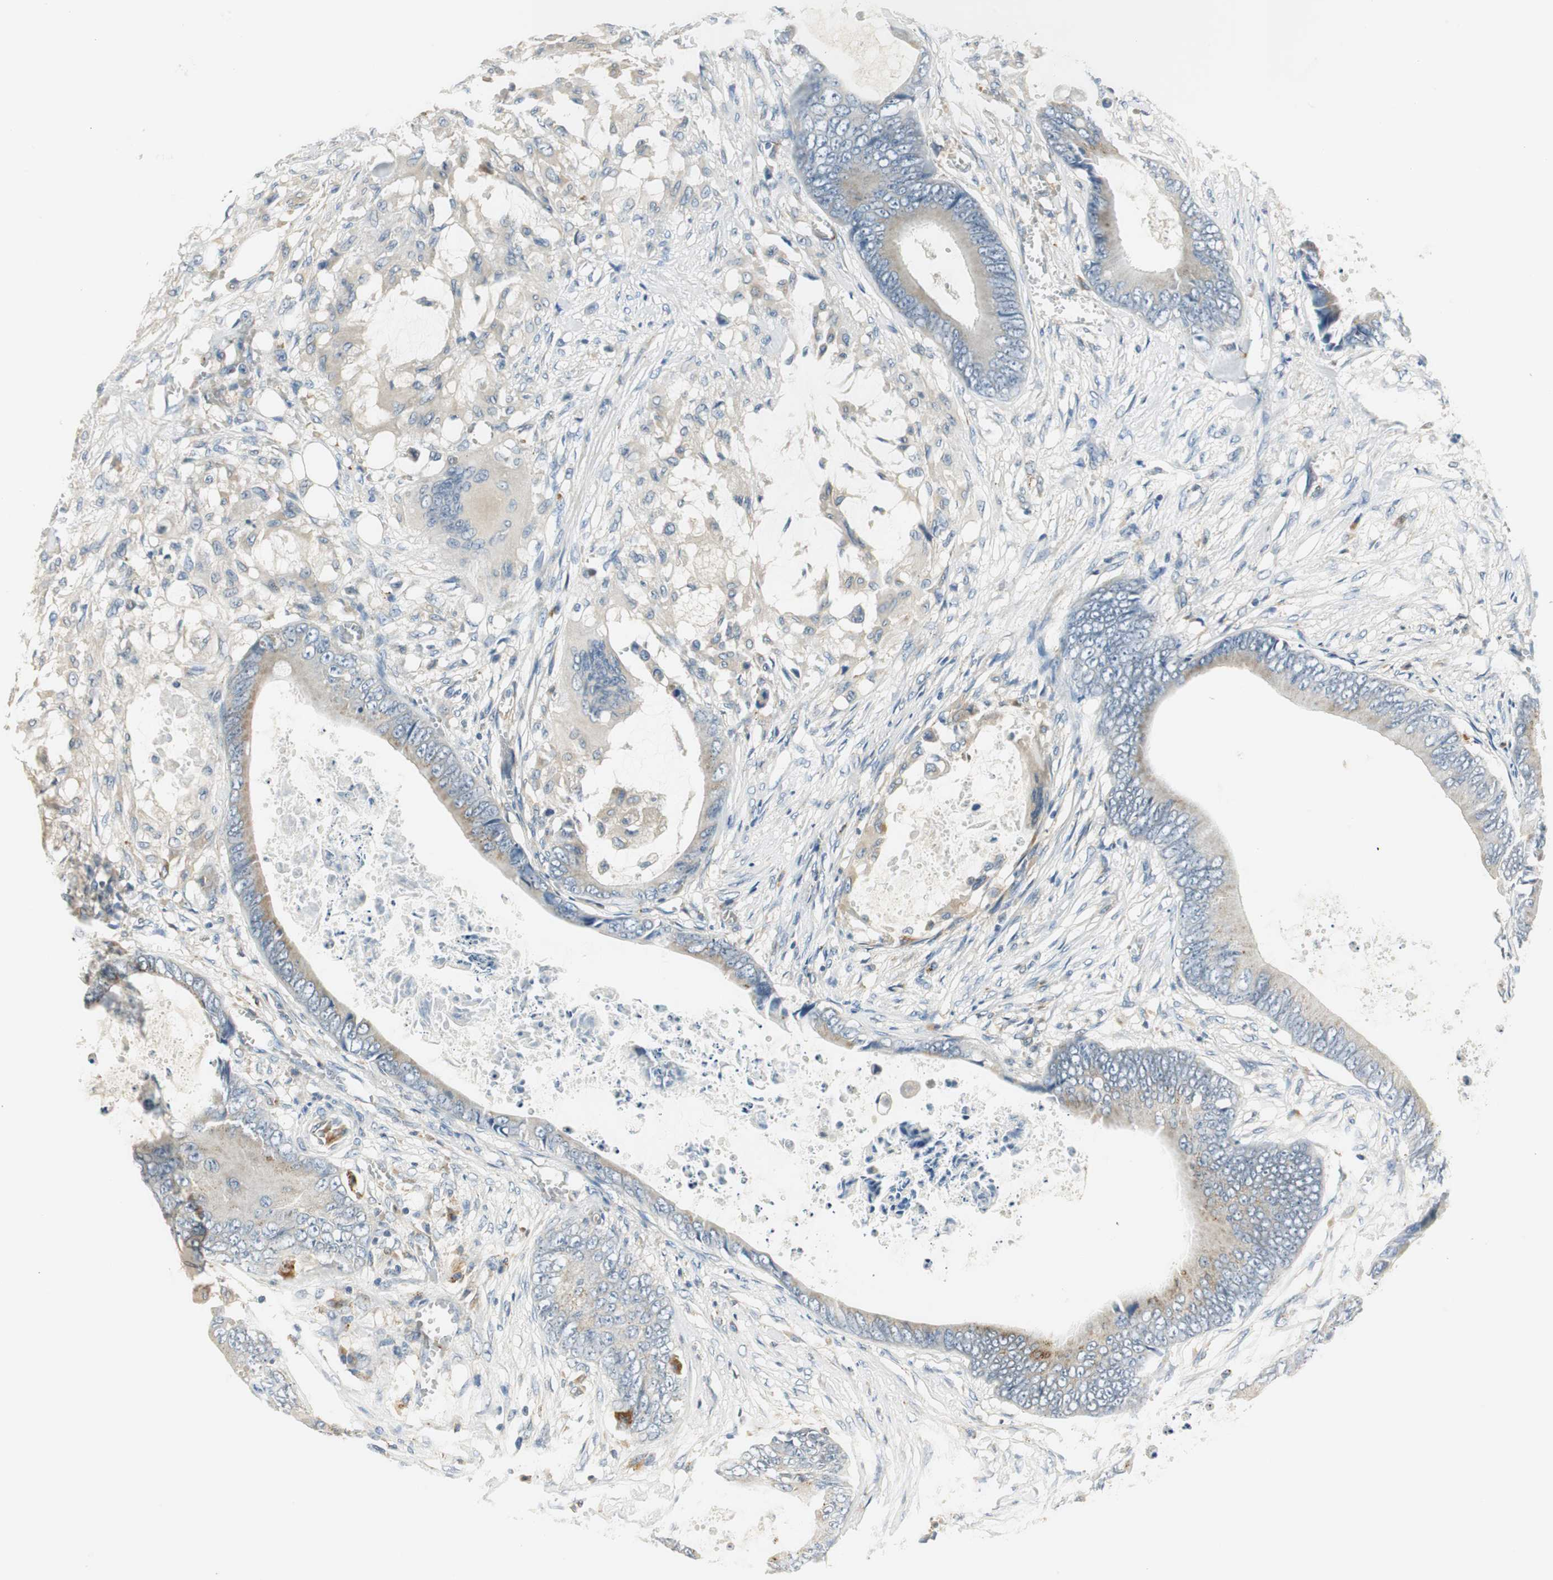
{"staining": {"intensity": "weak", "quantity": "<25%", "location": "cytoplasmic/membranous"}, "tissue": "colorectal cancer", "cell_type": "Tumor cells", "image_type": "cancer", "snomed": [{"axis": "morphology", "description": "Normal tissue, NOS"}, {"axis": "morphology", "description": "Adenocarcinoma, NOS"}, {"axis": "topography", "description": "Rectum"}, {"axis": "topography", "description": "Peripheral nerve tissue"}], "caption": "This is an immunohistochemistry micrograph of human colorectal adenocarcinoma. There is no expression in tumor cells.", "gene": "NIT1", "patient": {"sex": "female", "age": 77}}